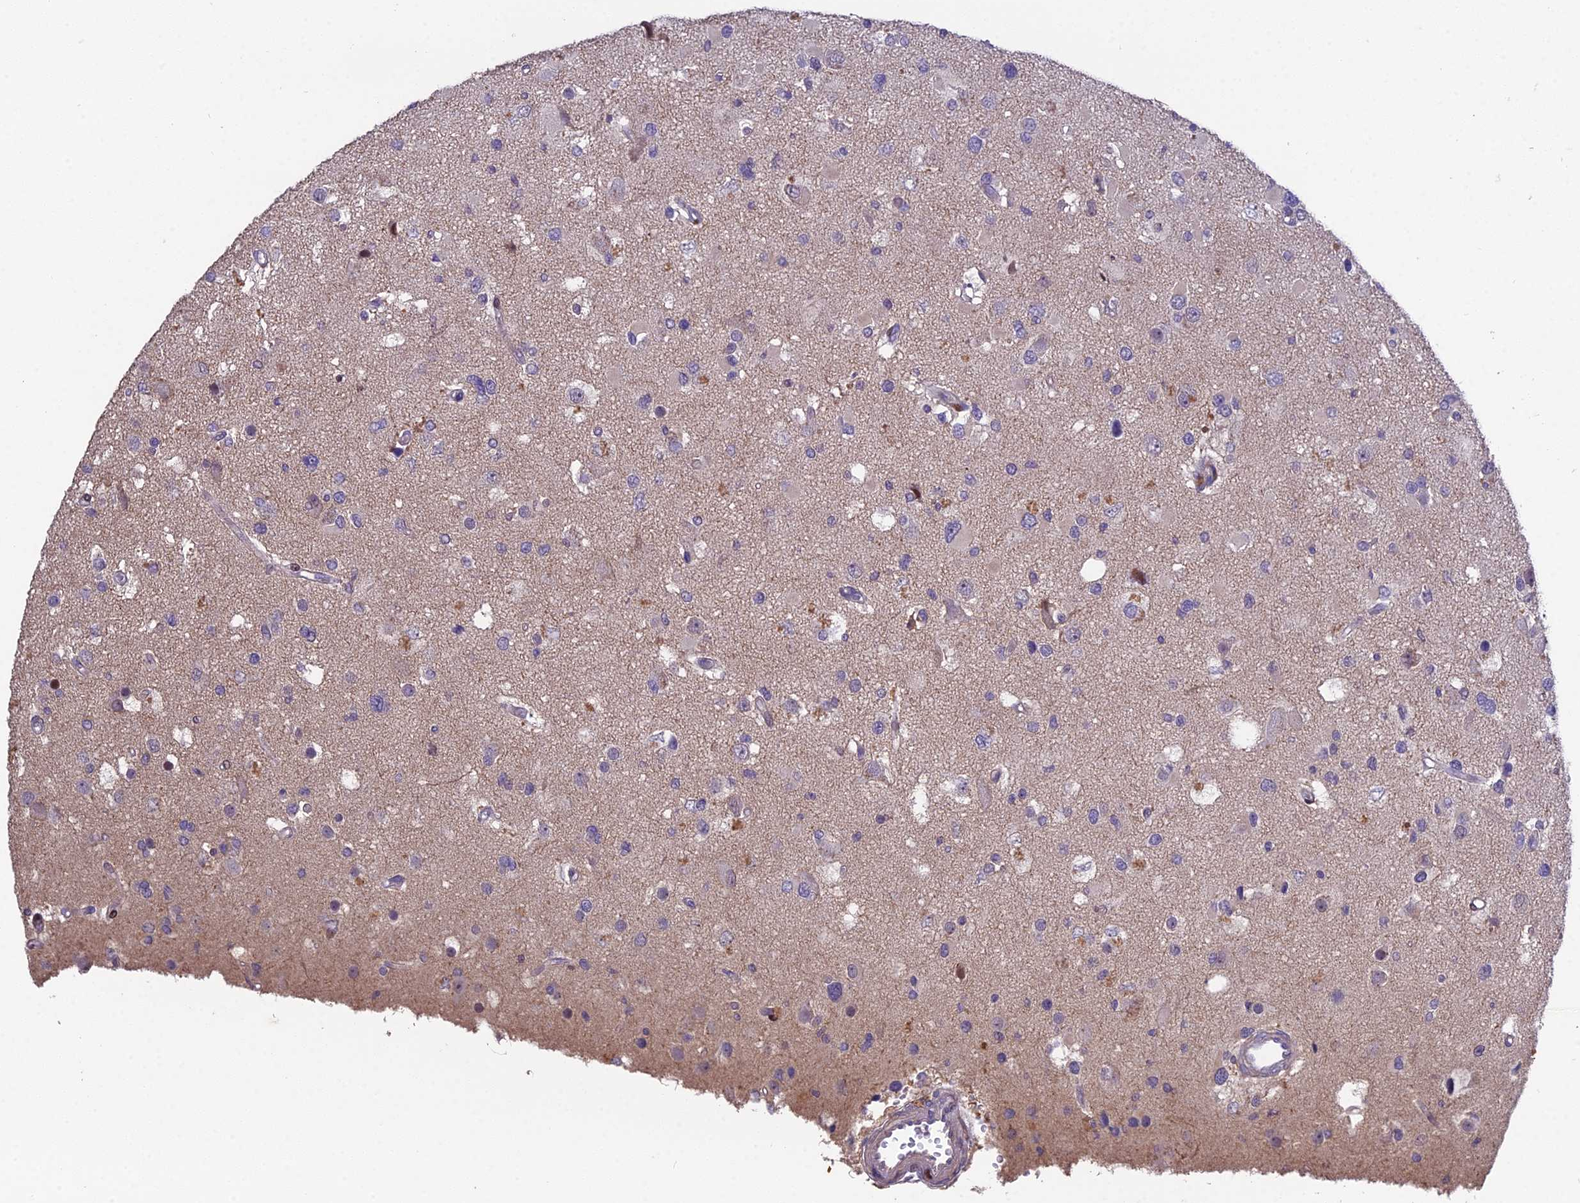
{"staining": {"intensity": "negative", "quantity": "none", "location": "none"}, "tissue": "glioma", "cell_type": "Tumor cells", "image_type": "cancer", "snomed": [{"axis": "morphology", "description": "Glioma, malignant, High grade"}, {"axis": "topography", "description": "Brain"}], "caption": "An image of human malignant glioma (high-grade) is negative for staining in tumor cells.", "gene": "PUS10", "patient": {"sex": "male", "age": 53}}